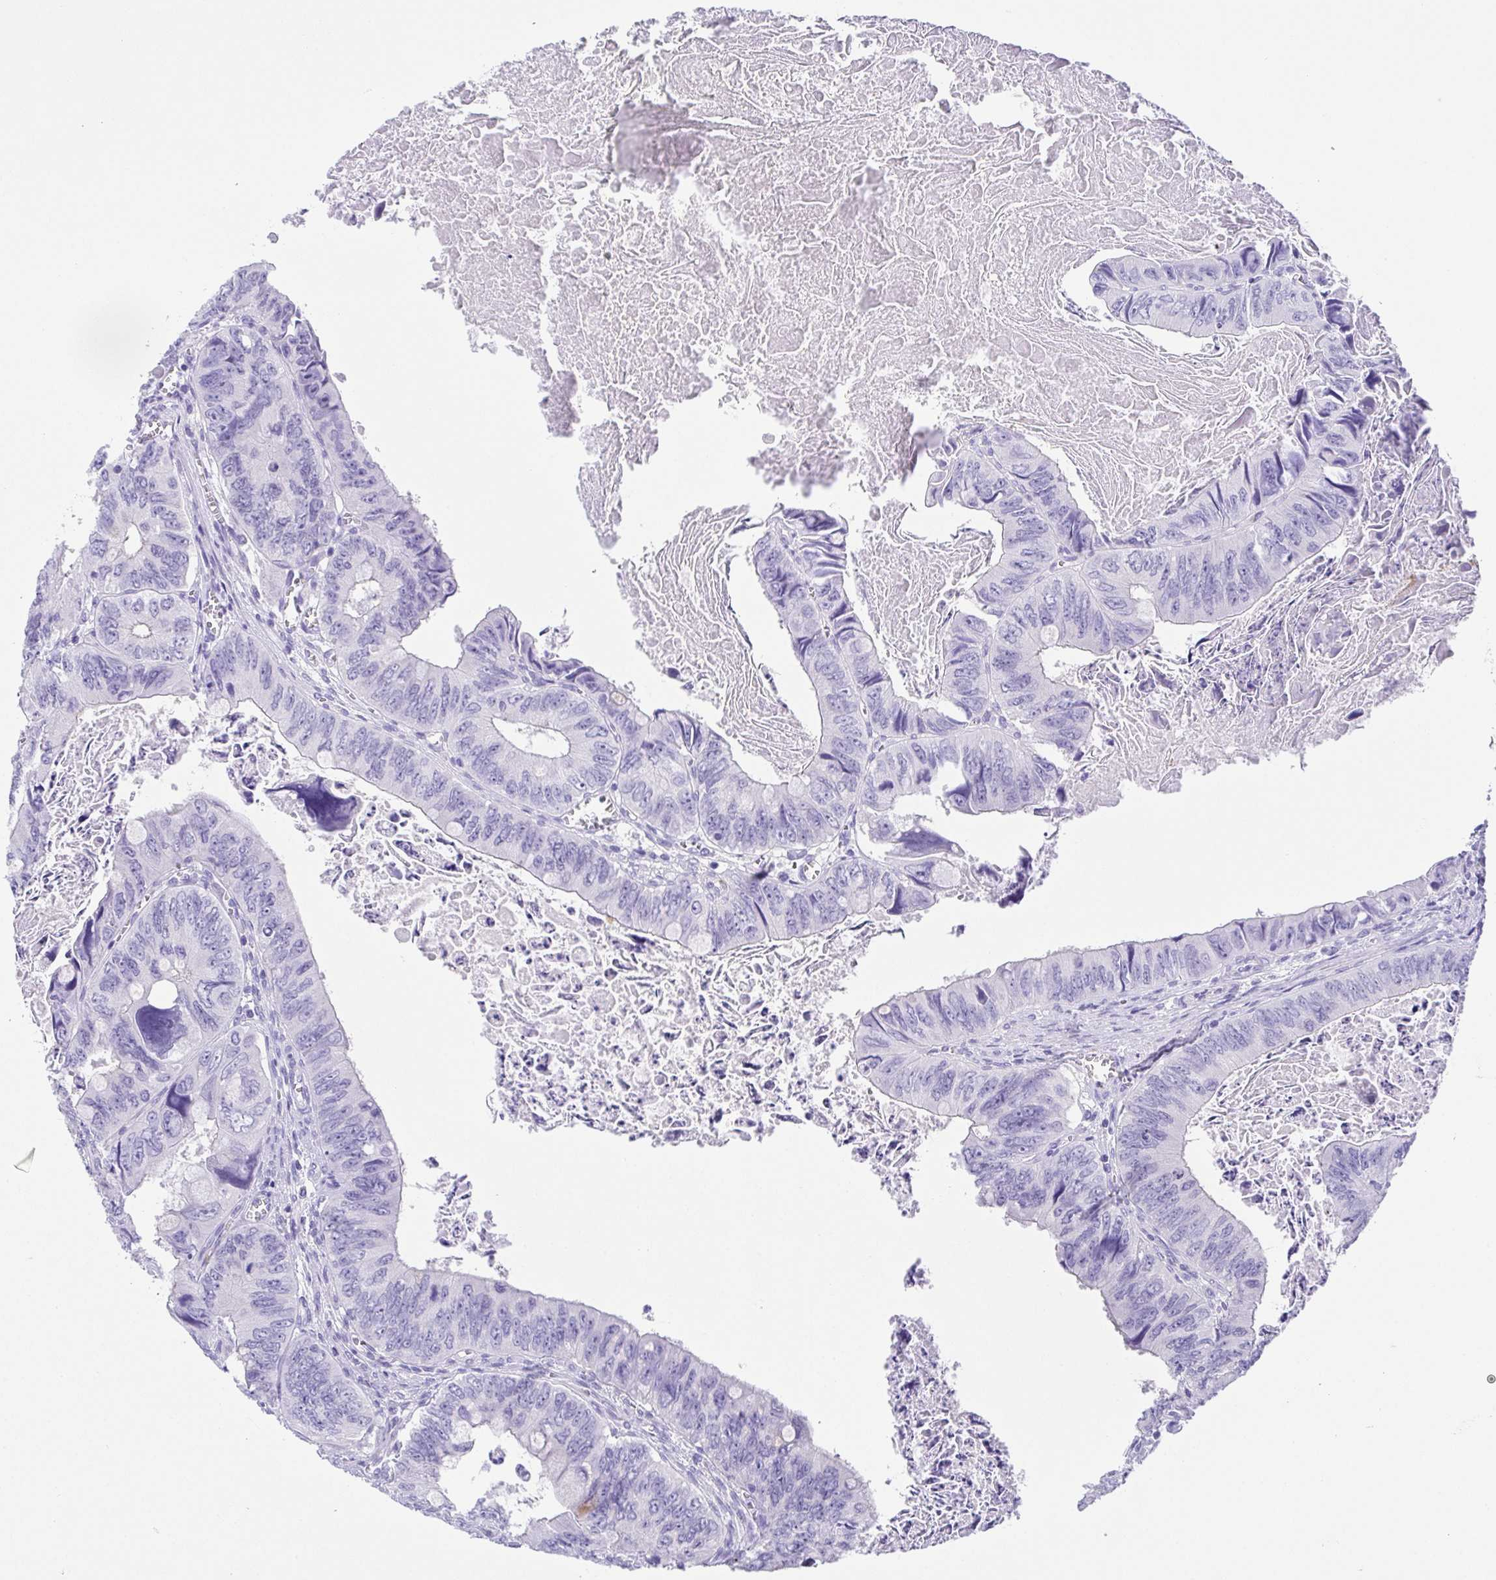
{"staining": {"intensity": "negative", "quantity": "none", "location": "none"}, "tissue": "colorectal cancer", "cell_type": "Tumor cells", "image_type": "cancer", "snomed": [{"axis": "morphology", "description": "Adenocarcinoma, NOS"}, {"axis": "topography", "description": "Colon"}], "caption": "This is a image of immunohistochemistry staining of colorectal cancer, which shows no expression in tumor cells.", "gene": "SPATA4", "patient": {"sex": "female", "age": 84}}